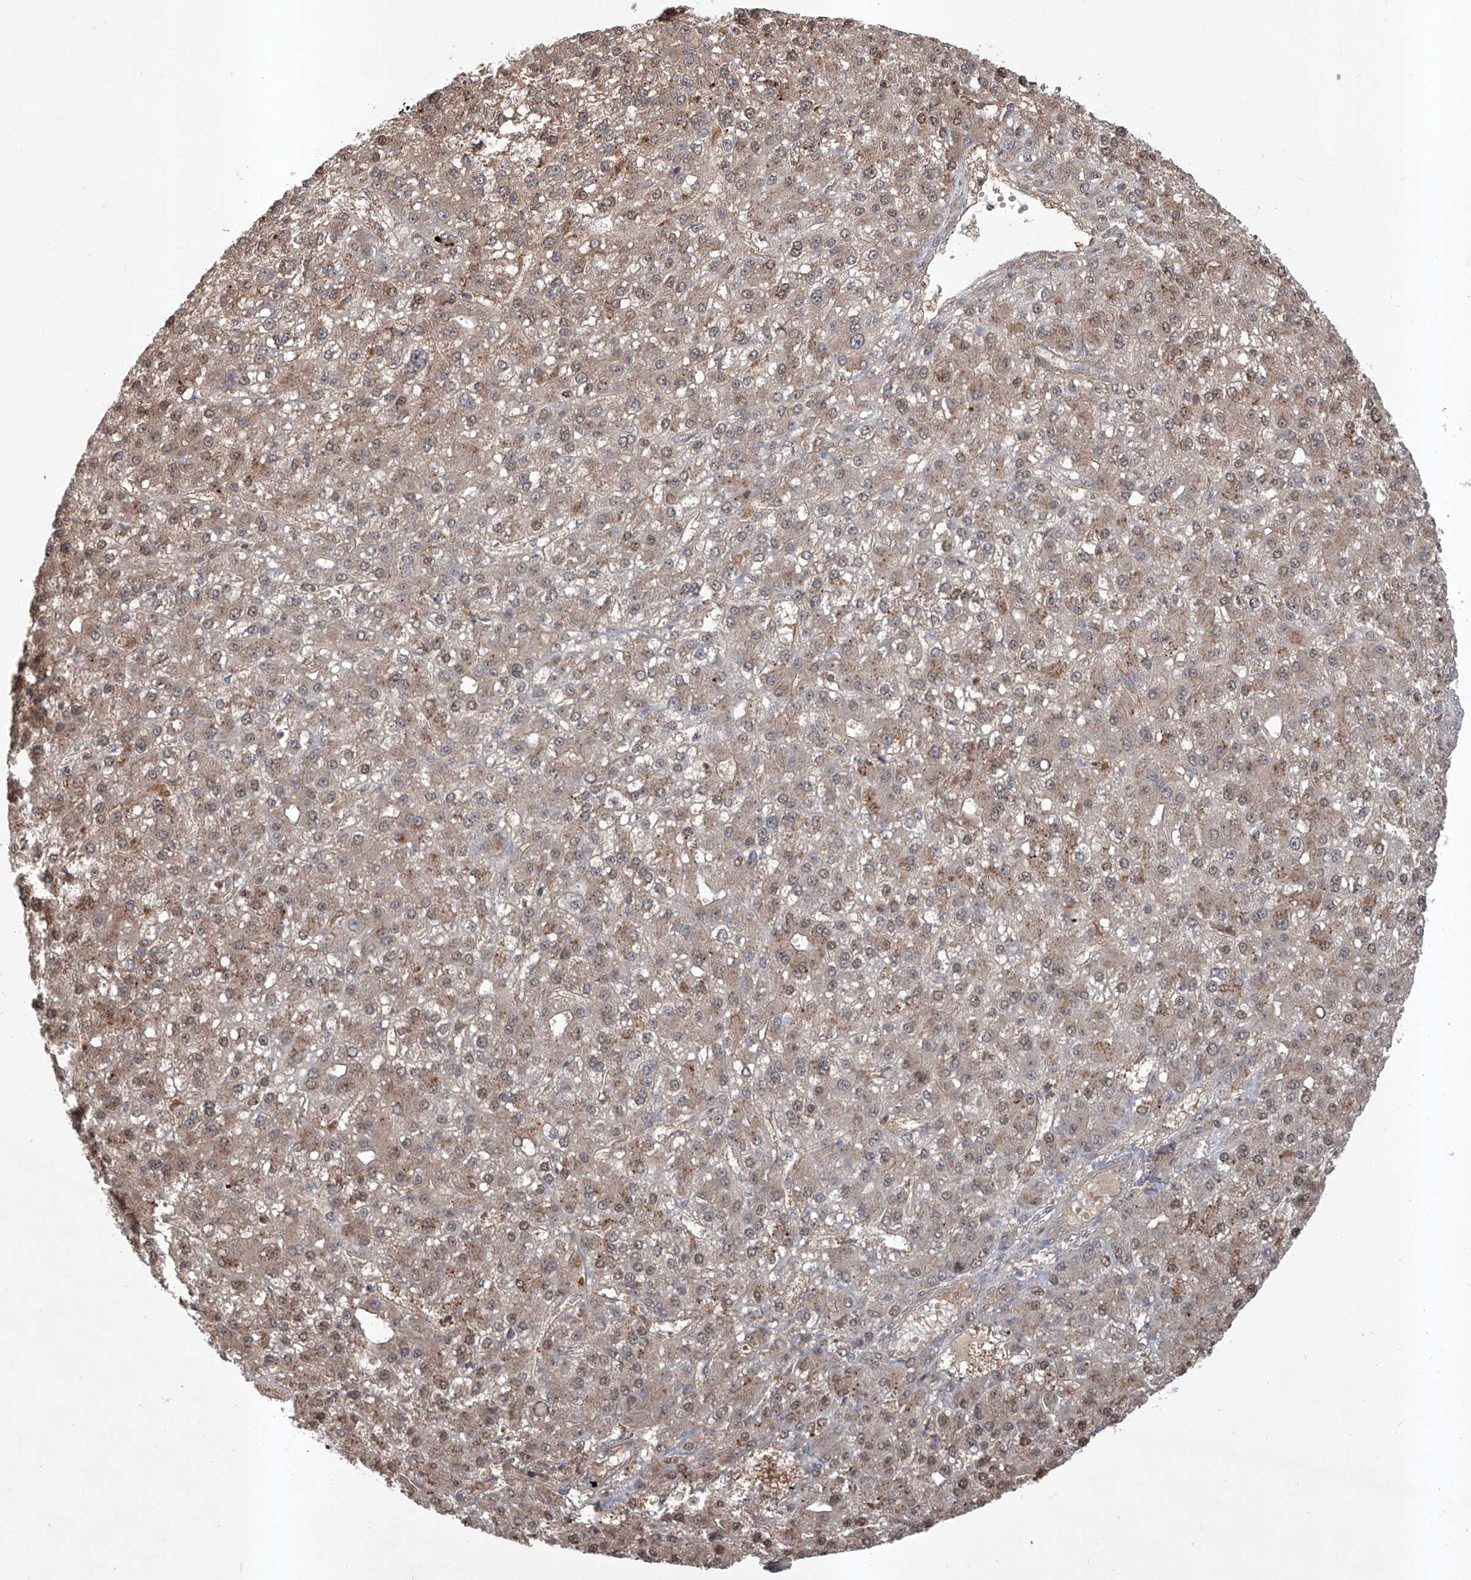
{"staining": {"intensity": "weak", "quantity": "25%-75%", "location": "cytoplasmic/membranous,nuclear"}, "tissue": "liver cancer", "cell_type": "Tumor cells", "image_type": "cancer", "snomed": [{"axis": "morphology", "description": "Carcinoma, Hepatocellular, NOS"}, {"axis": "topography", "description": "Liver"}], "caption": "Protein expression analysis of human liver cancer (hepatocellular carcinoma) reveals weak cytoplasmic/membranous and nuclear expression in approximately 25%-75% of tumor cells.", "gene": "HOXC8", "patient": {"sex": "male", "age": 67}}